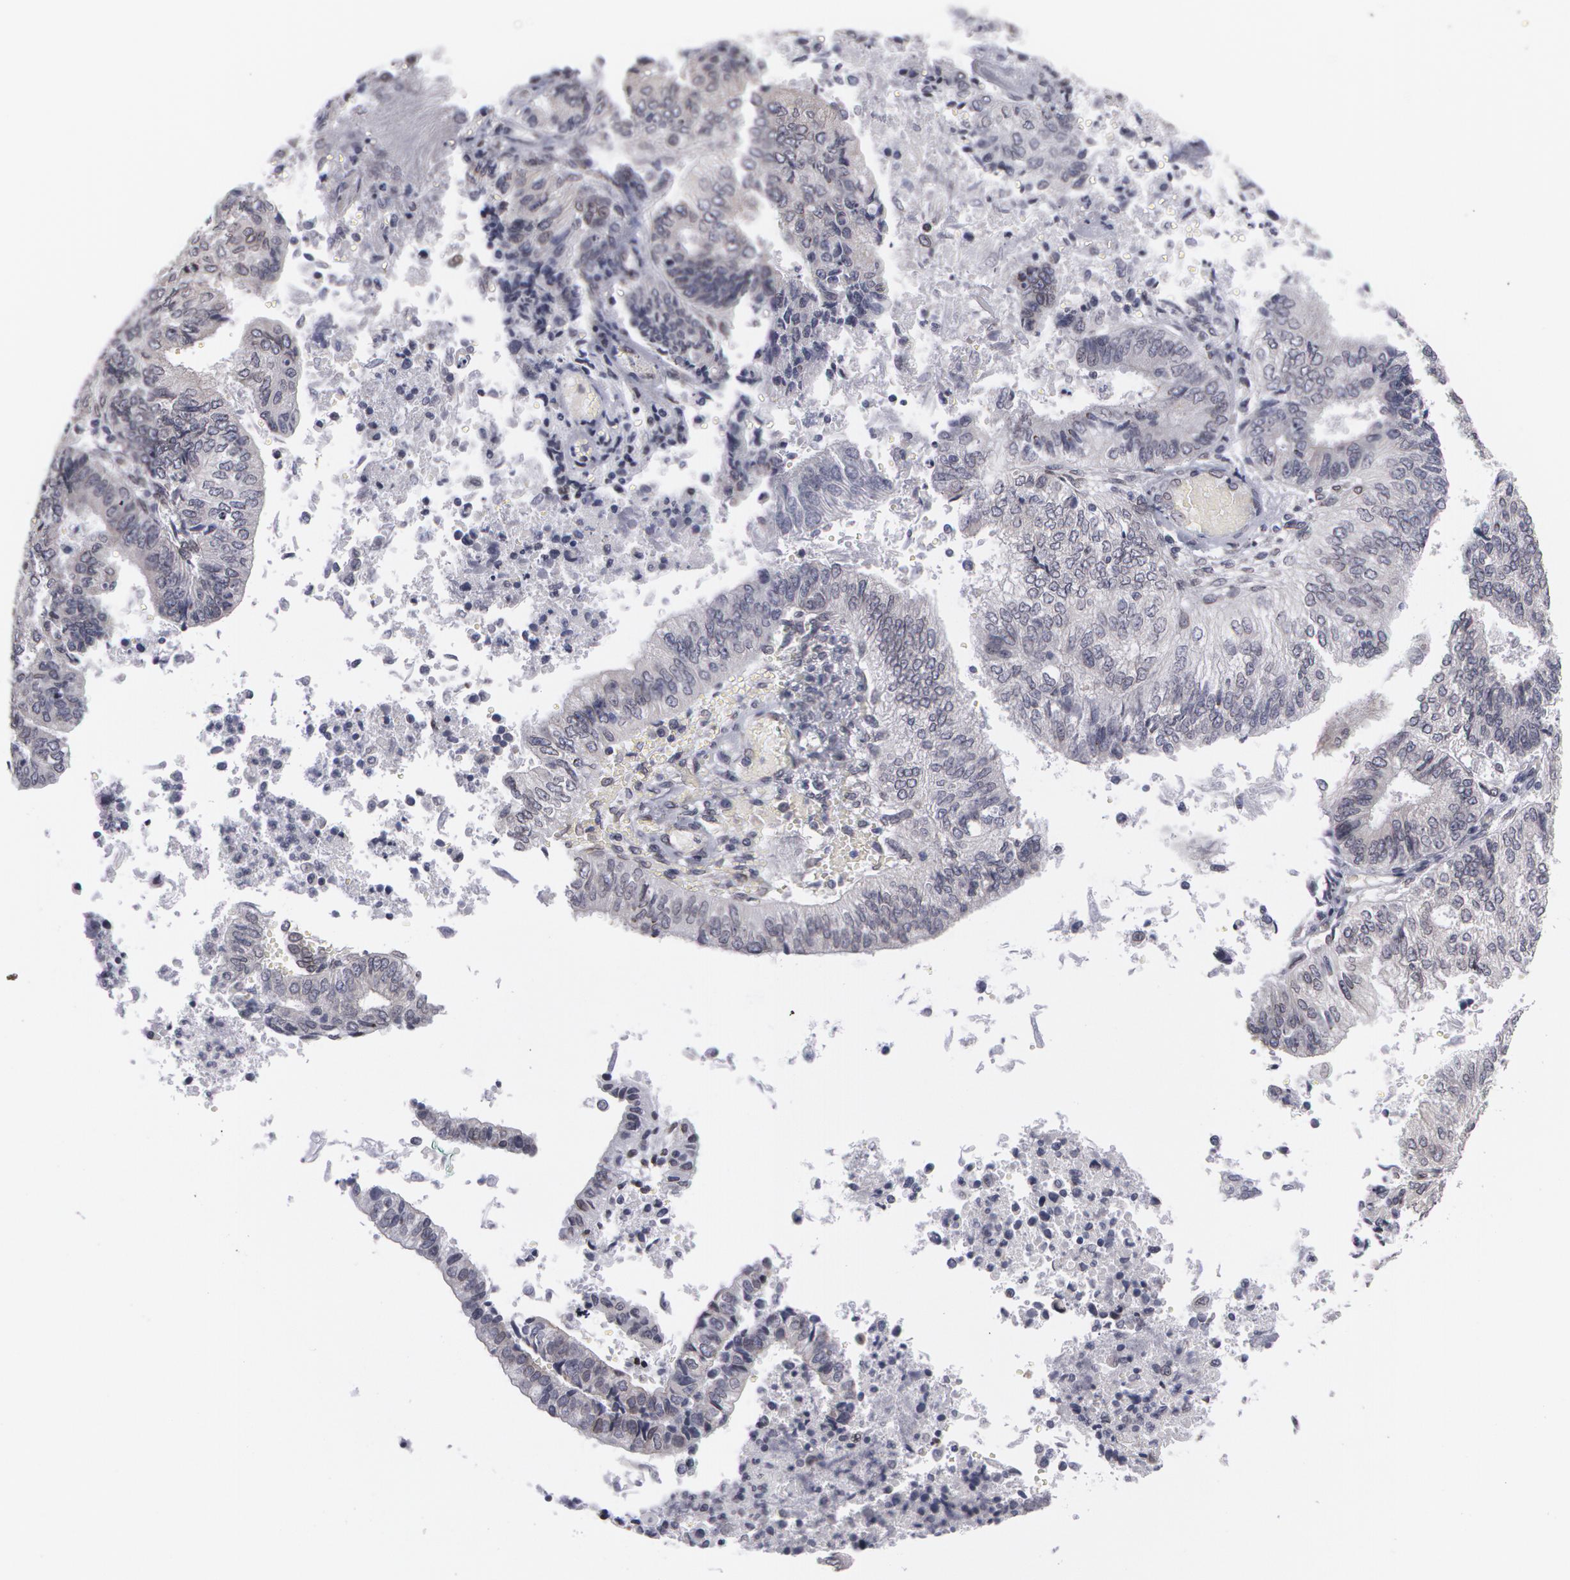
{"staining": {"intensity": "negative", "quantity": "none", "location": "none"}, "tissue": "endometrial cancer", "cell_type": "Tumor cells", "image_type": "cancer", "snomed": [{"axis": "morphology", "description": "Adenocarcinoma, NOS"}, {"axis": "topography", "description": "Endometrium"}], "caption": "A micrograph of human endometrial cancer (adenocarcinoma) is negative for staining in tumor cells.", "gene": "EMD", "patient": {"sex": "female", "age": 55}}